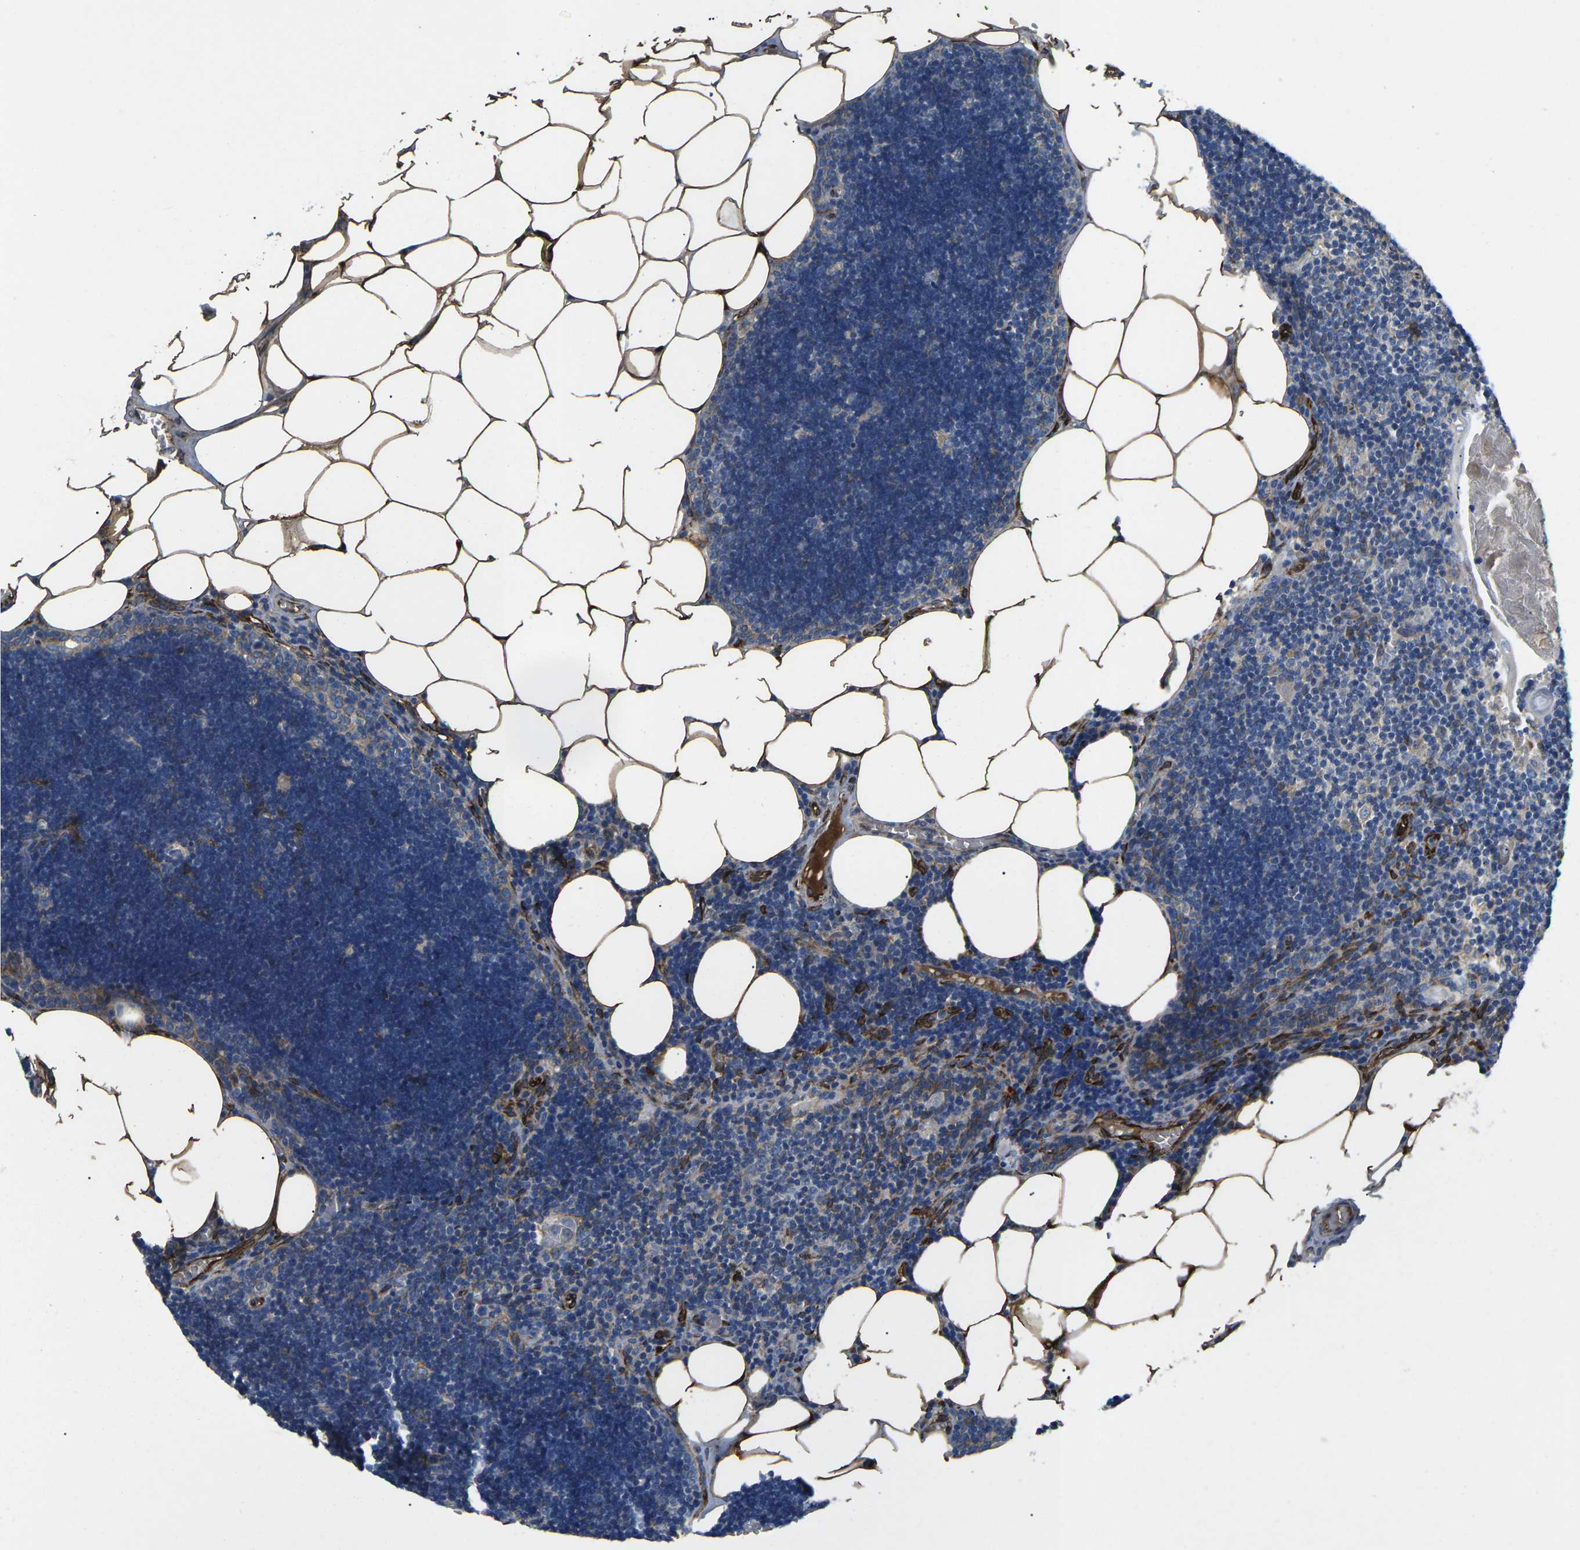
{"staining": {"intensity": "weak", "quantity": "<25%", "location": "cytoplasmic/membranous"}, "tissue": "lymph node", "cell_type": "Germinal center cells", "image_type": "normal", "snomed": [{"axis": "morphology", "description": "Normal tissue, NOS"}, {"axis": "topography", "description": "Lymph node"}], "caption": "Photomicrograph shows no protein expression in germinal center cells of benign lymph node. The staining was performed using DAB (3,3'-diaminobenzidine) to visualize the protein expression in brown, while the nuclei were stained in blue with hematoxylin (Magnification: 20x).", "gene": "PDZD8", "patient": {"sex": "male", "age": 33}}